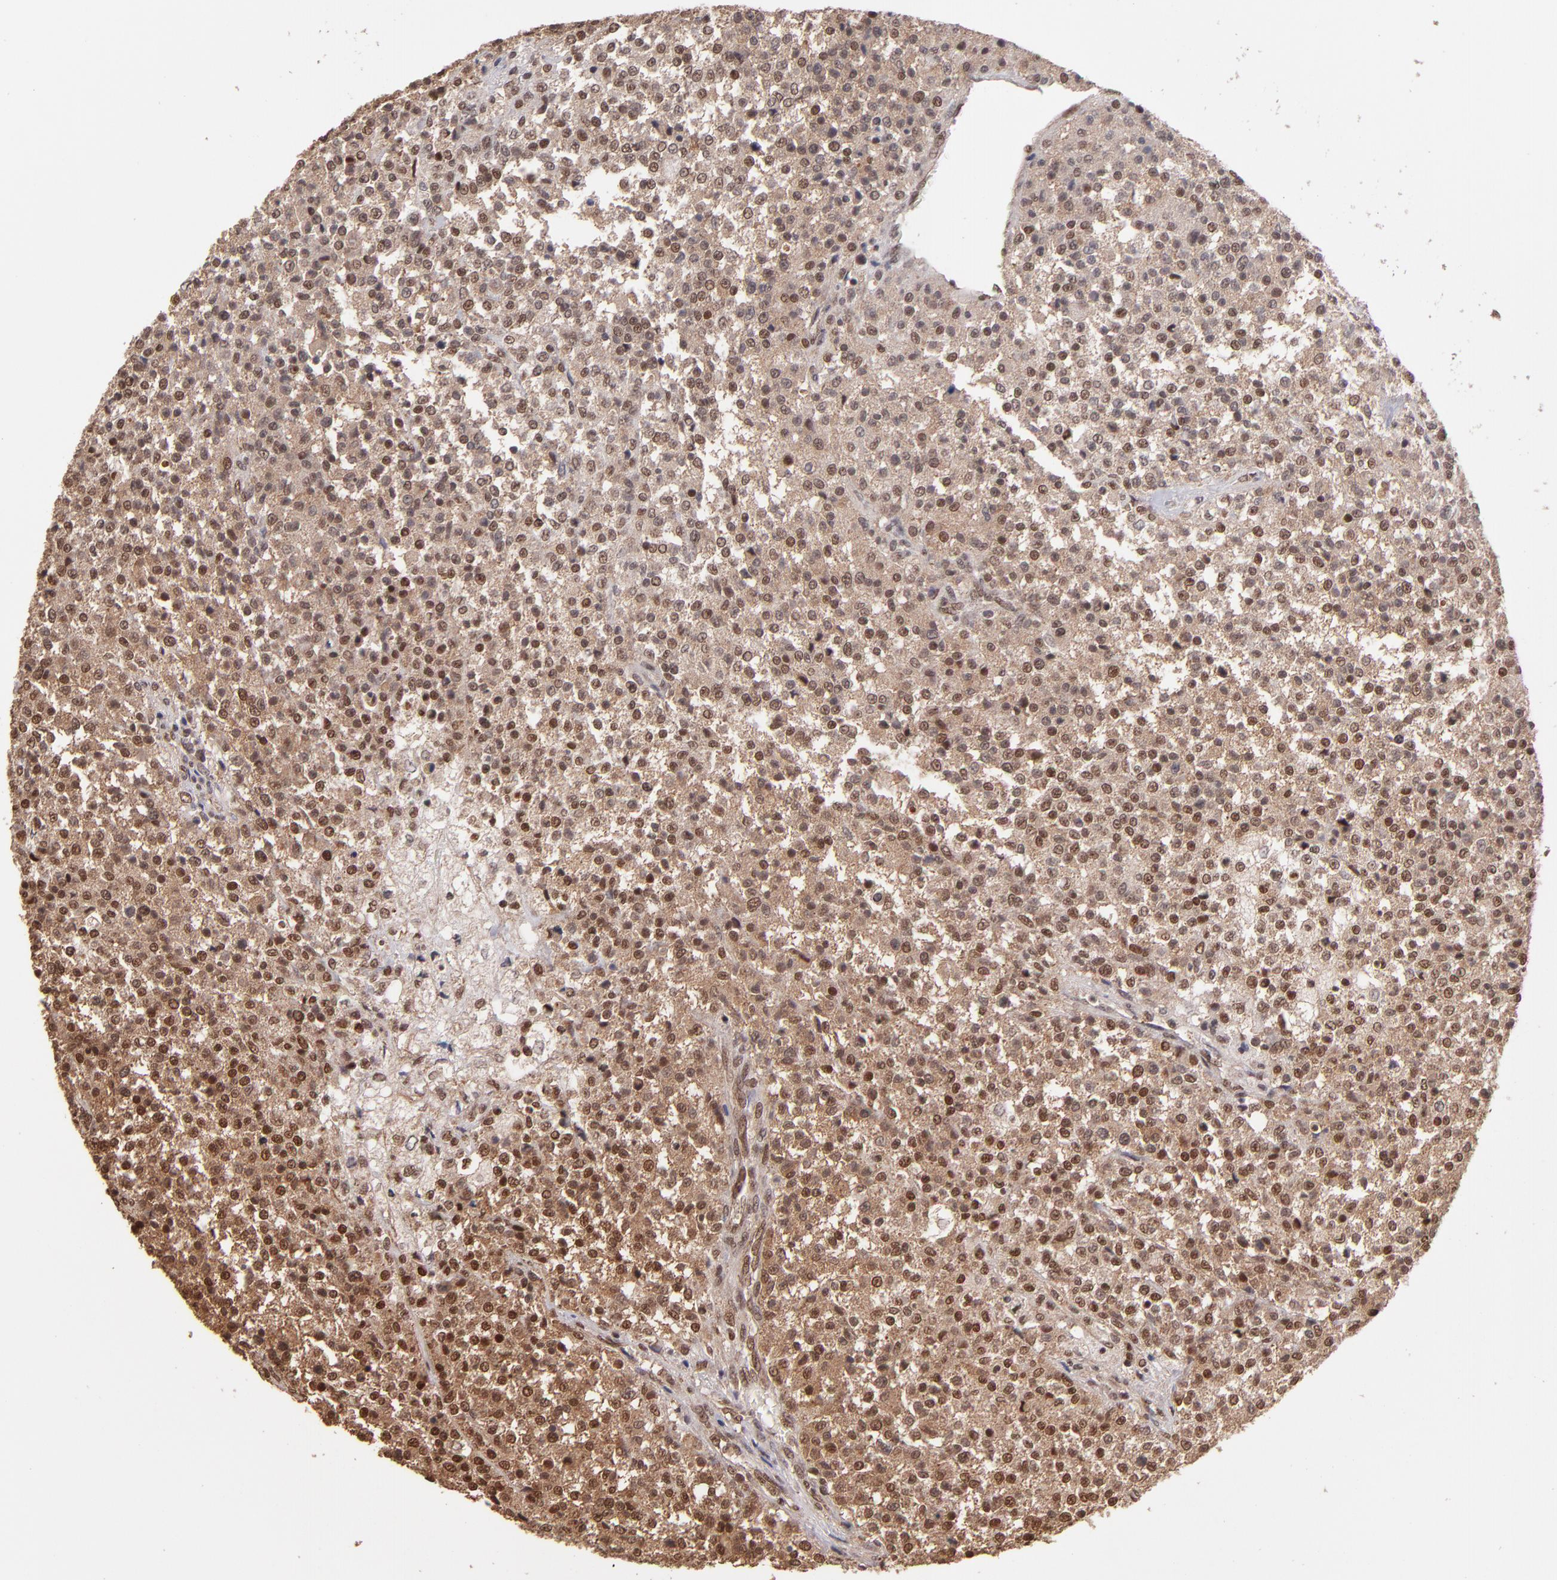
{"staining": {"intensity": "moderate", "quantity": ">75%", "location": "cytoplasmic/membranous,nuclear"}, "tissue": "testis cancer", "cell_type": "Tumor cells", "image_type": "cancer", "snomed": [{"axis": "morphology", "description": "Seminoma, NOS"}, {"axis": "topography", "description": "Testis"}], "caption": "About >75% of tumor cells in human testis cancer display moderate cytoplasmic/membranous and nuclear protein staining as visualized by brown immunohistochemical staining.", "gene": "TERF2", "patient": {"sex": "male", "age": 59}}